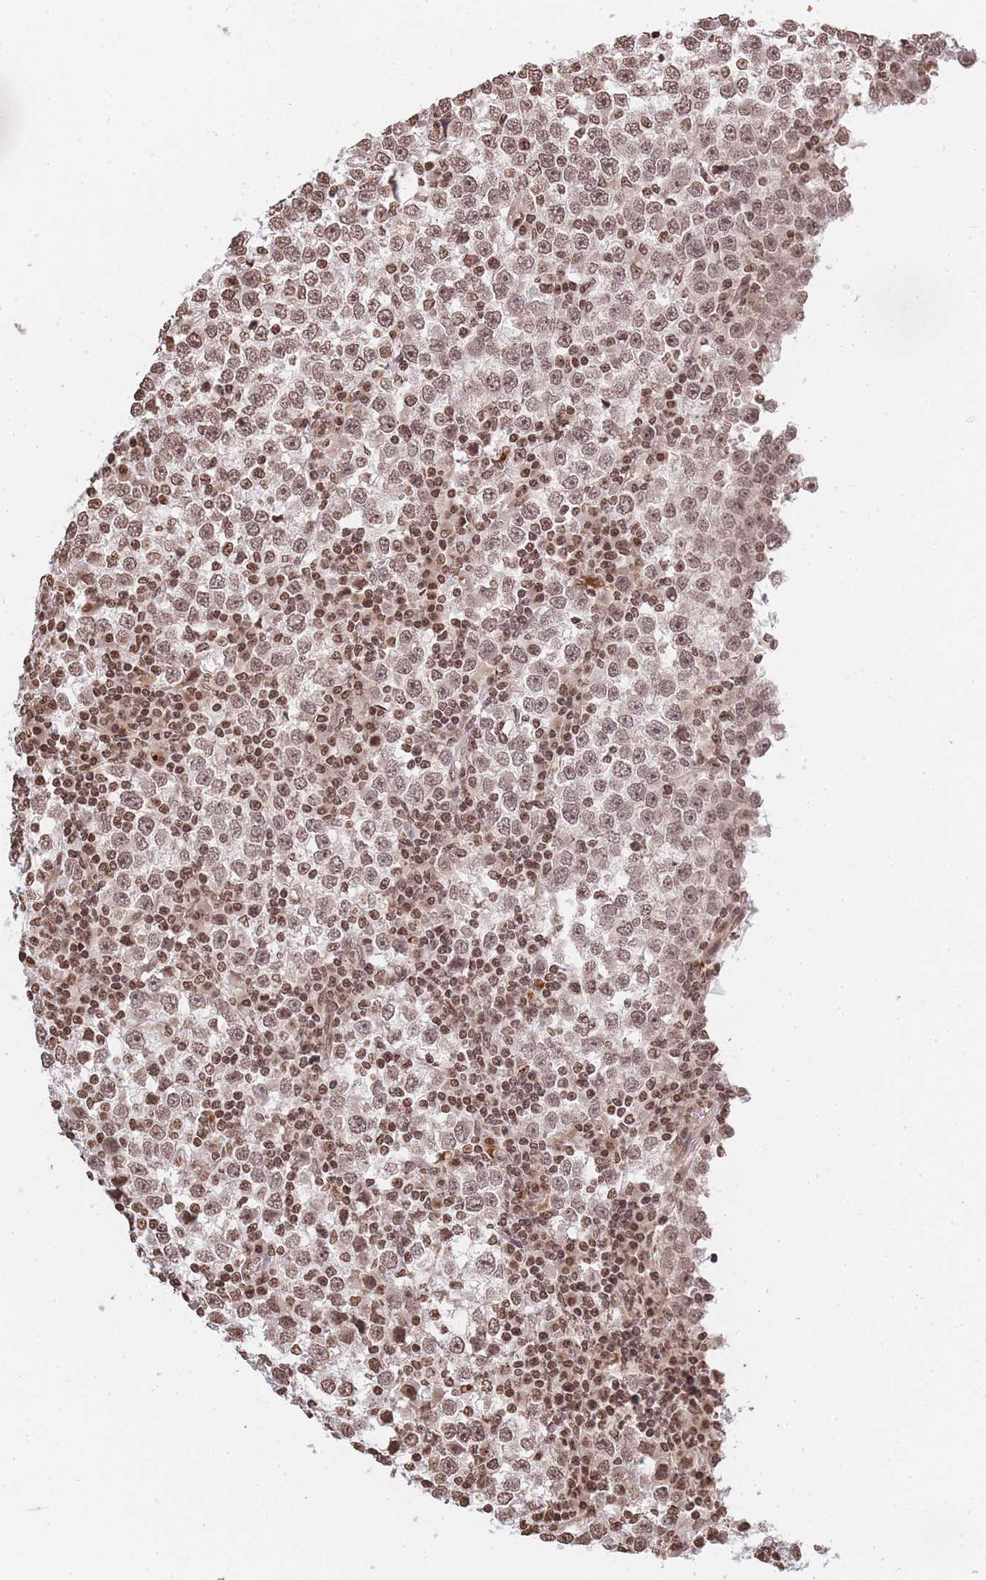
{"staining": {"intensity": "moderate", "quantity": ">75%", "location": "nuclear"}, "tissue": "testis cancer", "cell_type": "Tumor cells", "image_type": "cancer", "snomed": [{"axis": "morphology", "description": "Seminoma, NOS"}, {"axis": "topography", "description": "Testis"}], "caption": "Moderate nuclear expression for a protein is identified in approximately >75% of tumor cells of seminoma (testis) using IHC.", "gene": "WWTR1", "patient": {"sex": "male", "age": 65}}